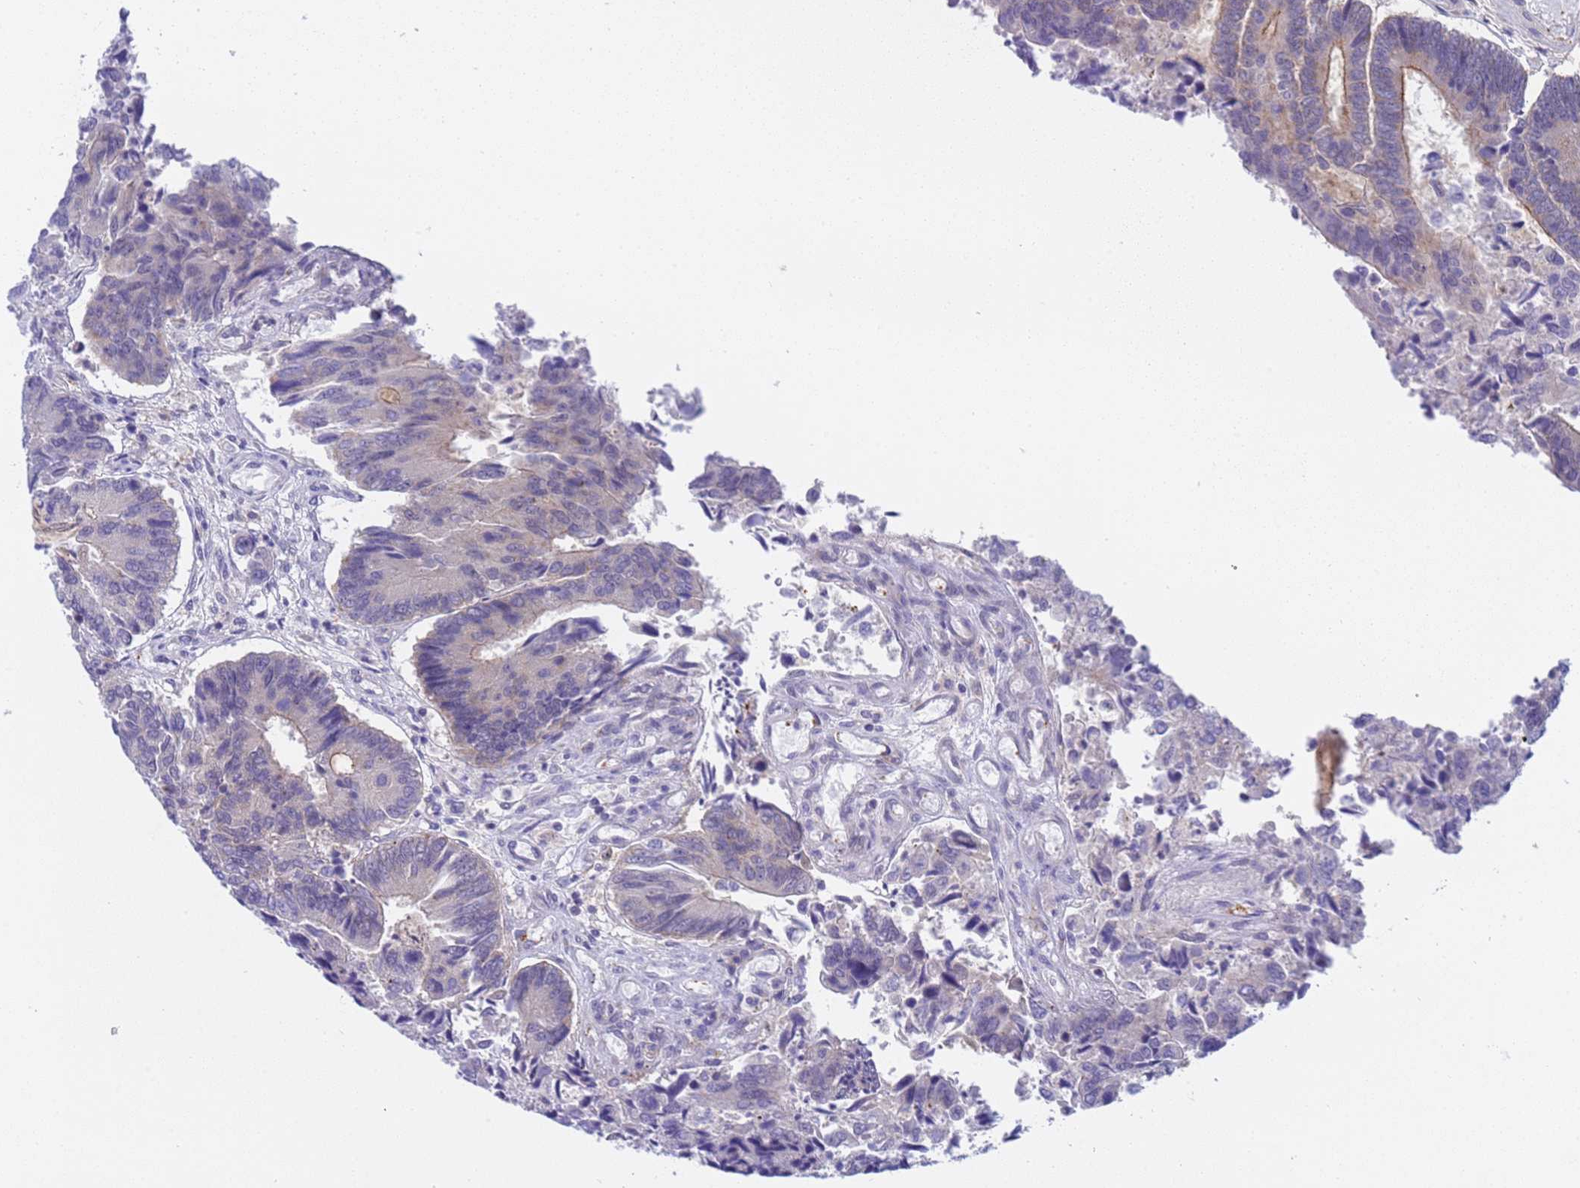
{"staining": {"intensity": "negative", "quantity": "none", "location": "none"}, "tissue": "colorectal cancer", "cell_type": "Tumor cells", "image_type": "cancer", "snomed": [{"axis": "morphology", "description": "Adenocarcinoma, NOS"}, {"axis": "topography", "description": "Colon"}], "caption": "High power microscopy photomicrograph of an IHC photomicrograph of colorectal cancer, revealing no significant expression in tumor cells.", "gene": "CAPN7", "patient": {"sex": "female", "age": 67}}